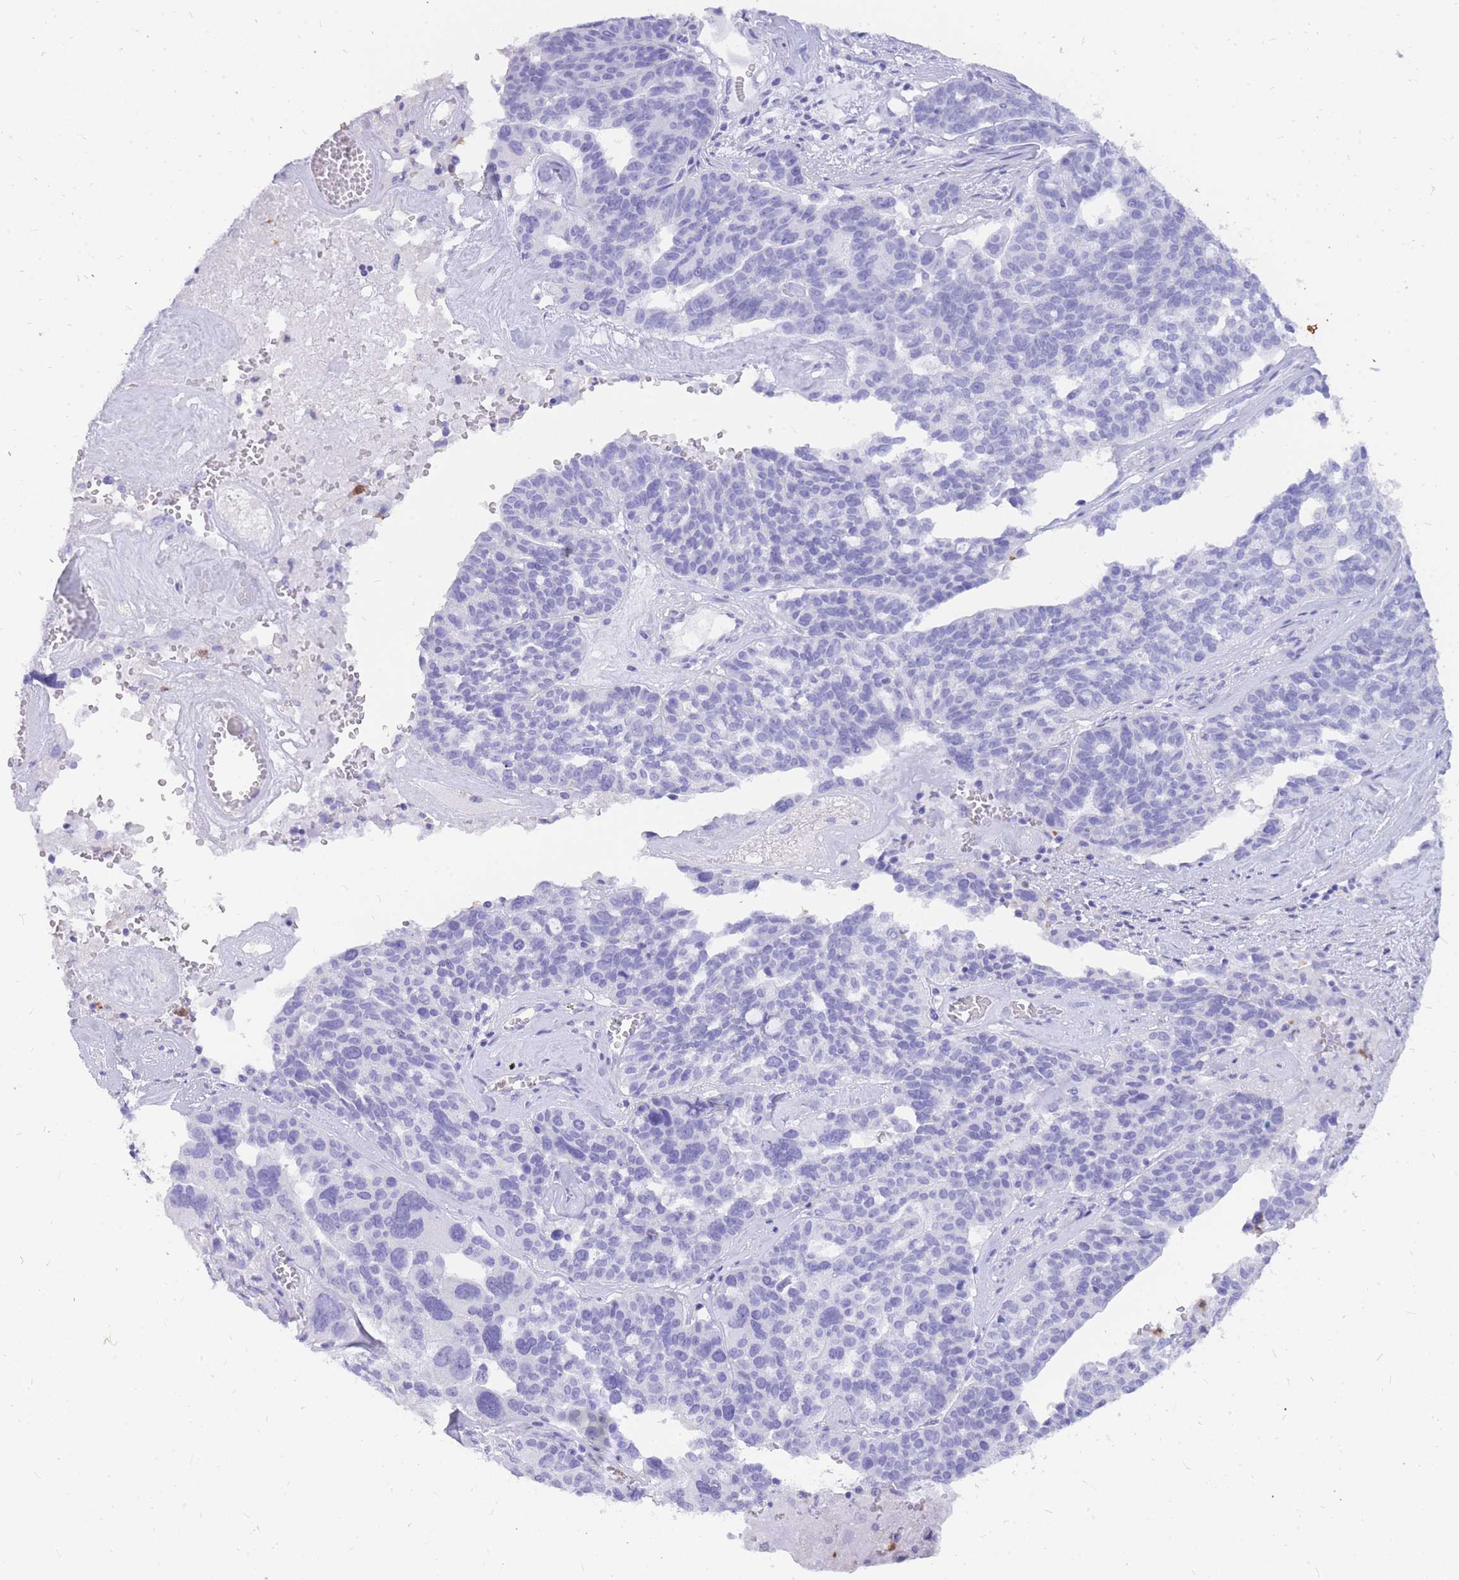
{"staining": {"intensity": "negative", "quantity": "none", "location": "none"}, "tissue": "ovarian cancer", "cell_type": "Tumor cells", "image_type": "cancer", "snomed": [{"axis": "morphology", "description": "Cystadenocarcinoma, serous, NOS"}, {"axis": "topography", "description": "Ovary"}], "caption": "Immunohistochemistry image of neoplastic tissue: human ovarian cancer stained with DAB (3,3'-diaminobenzidine) shows no significant protein expression in tumor cells.", "gene": "HERC1", "patient": {"sex": "female", "age": 59}}